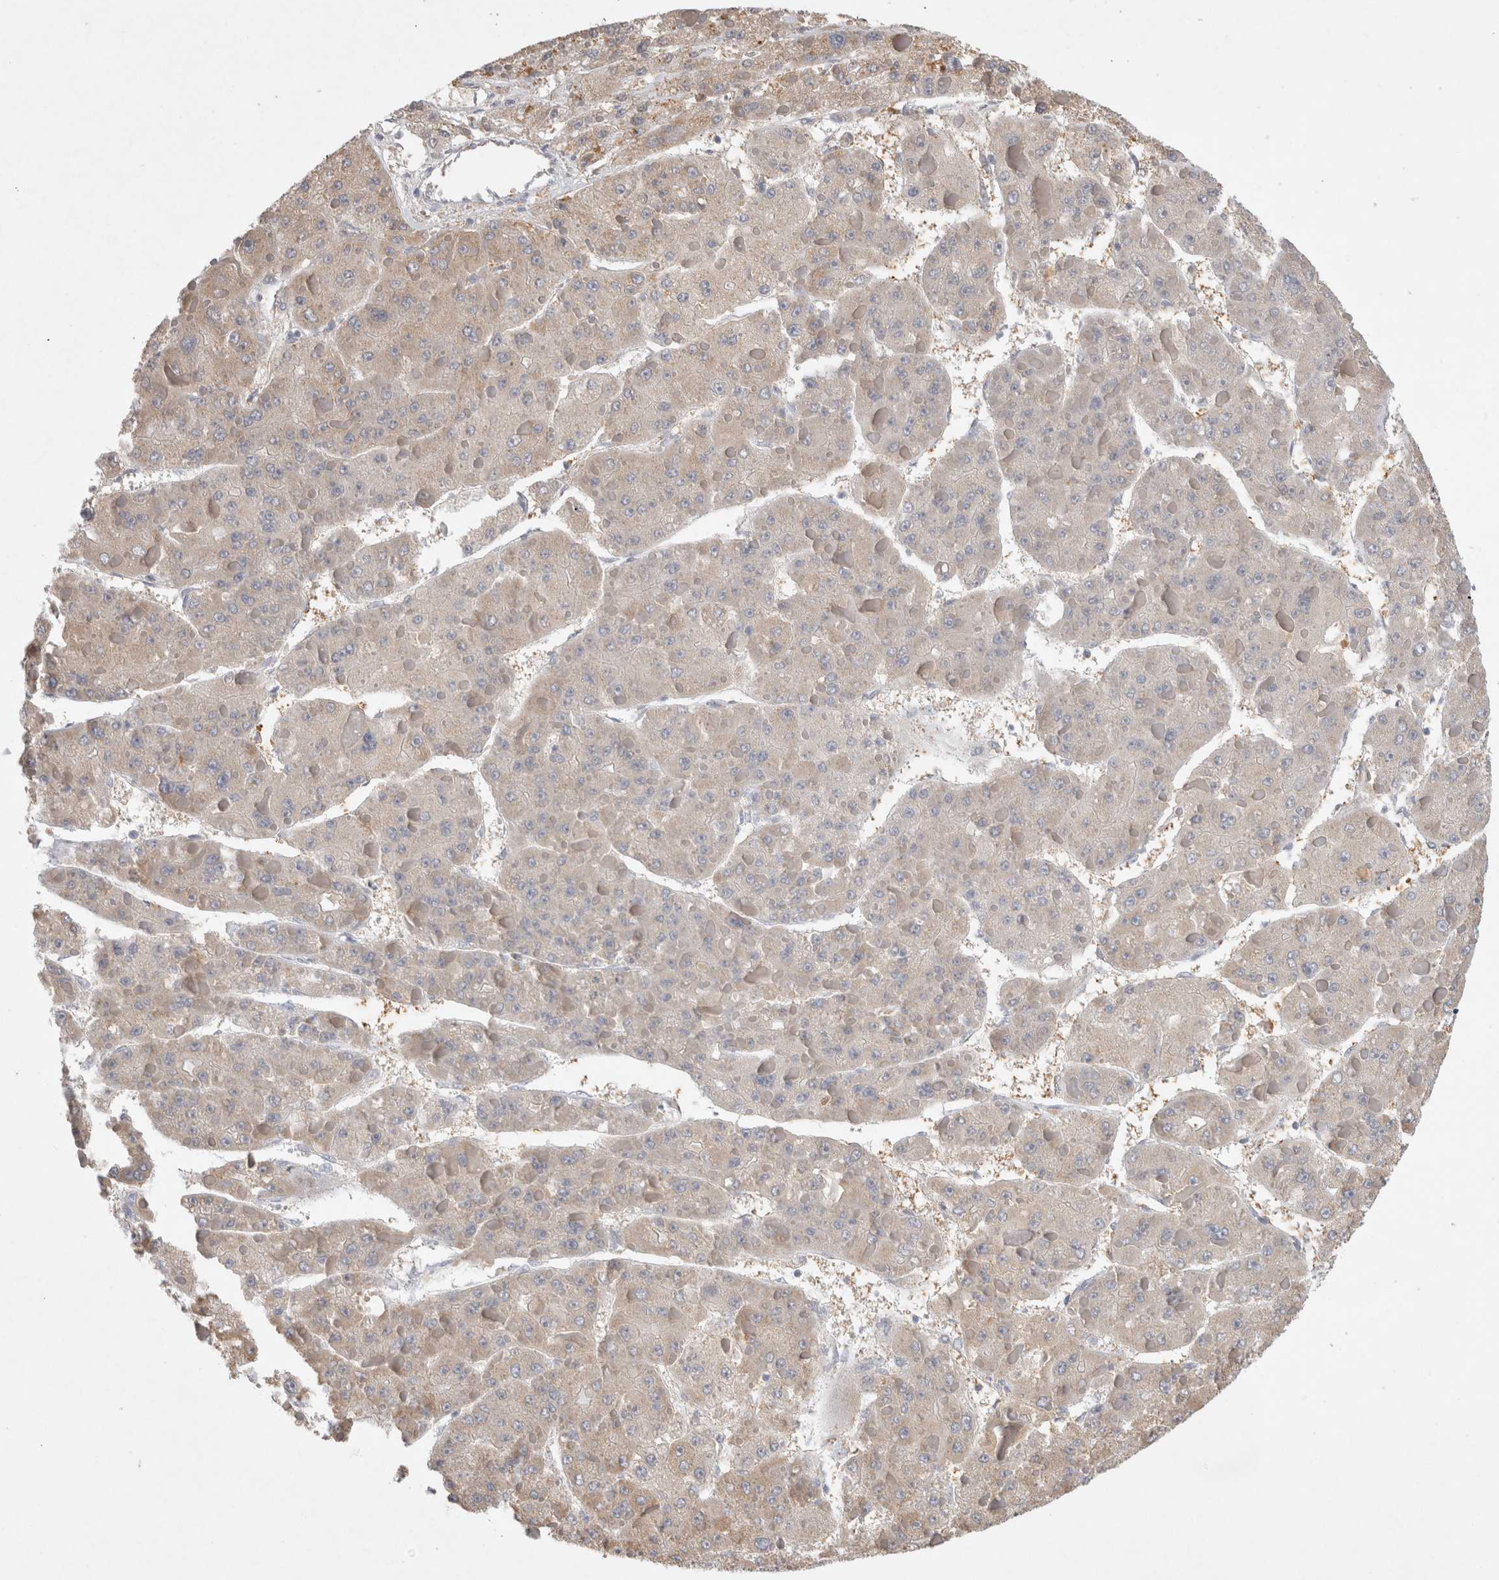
{"staining": {"intensity": "weak", "quantity": "25%-75%", "location": "cytoplasmic/membranous"}, "tissue": "liver cancer", "cell_type": "Tumor cells", "image_type": "cancer", "snomed": [{"axis": "morphology", "description": "Carcinoma, Hepatocellular, NOS"}, {"axis": "topography", "description": "Liver"}], "caption": "Protein staining of liver cancer (hepatocellular carcinoma) tissue reveals weak cytoplasmic/membranous positivity in approximately 25%-75% of tumor cells.", "gene": "GAS1", "patient": {"sex": "female", "age": 73}}